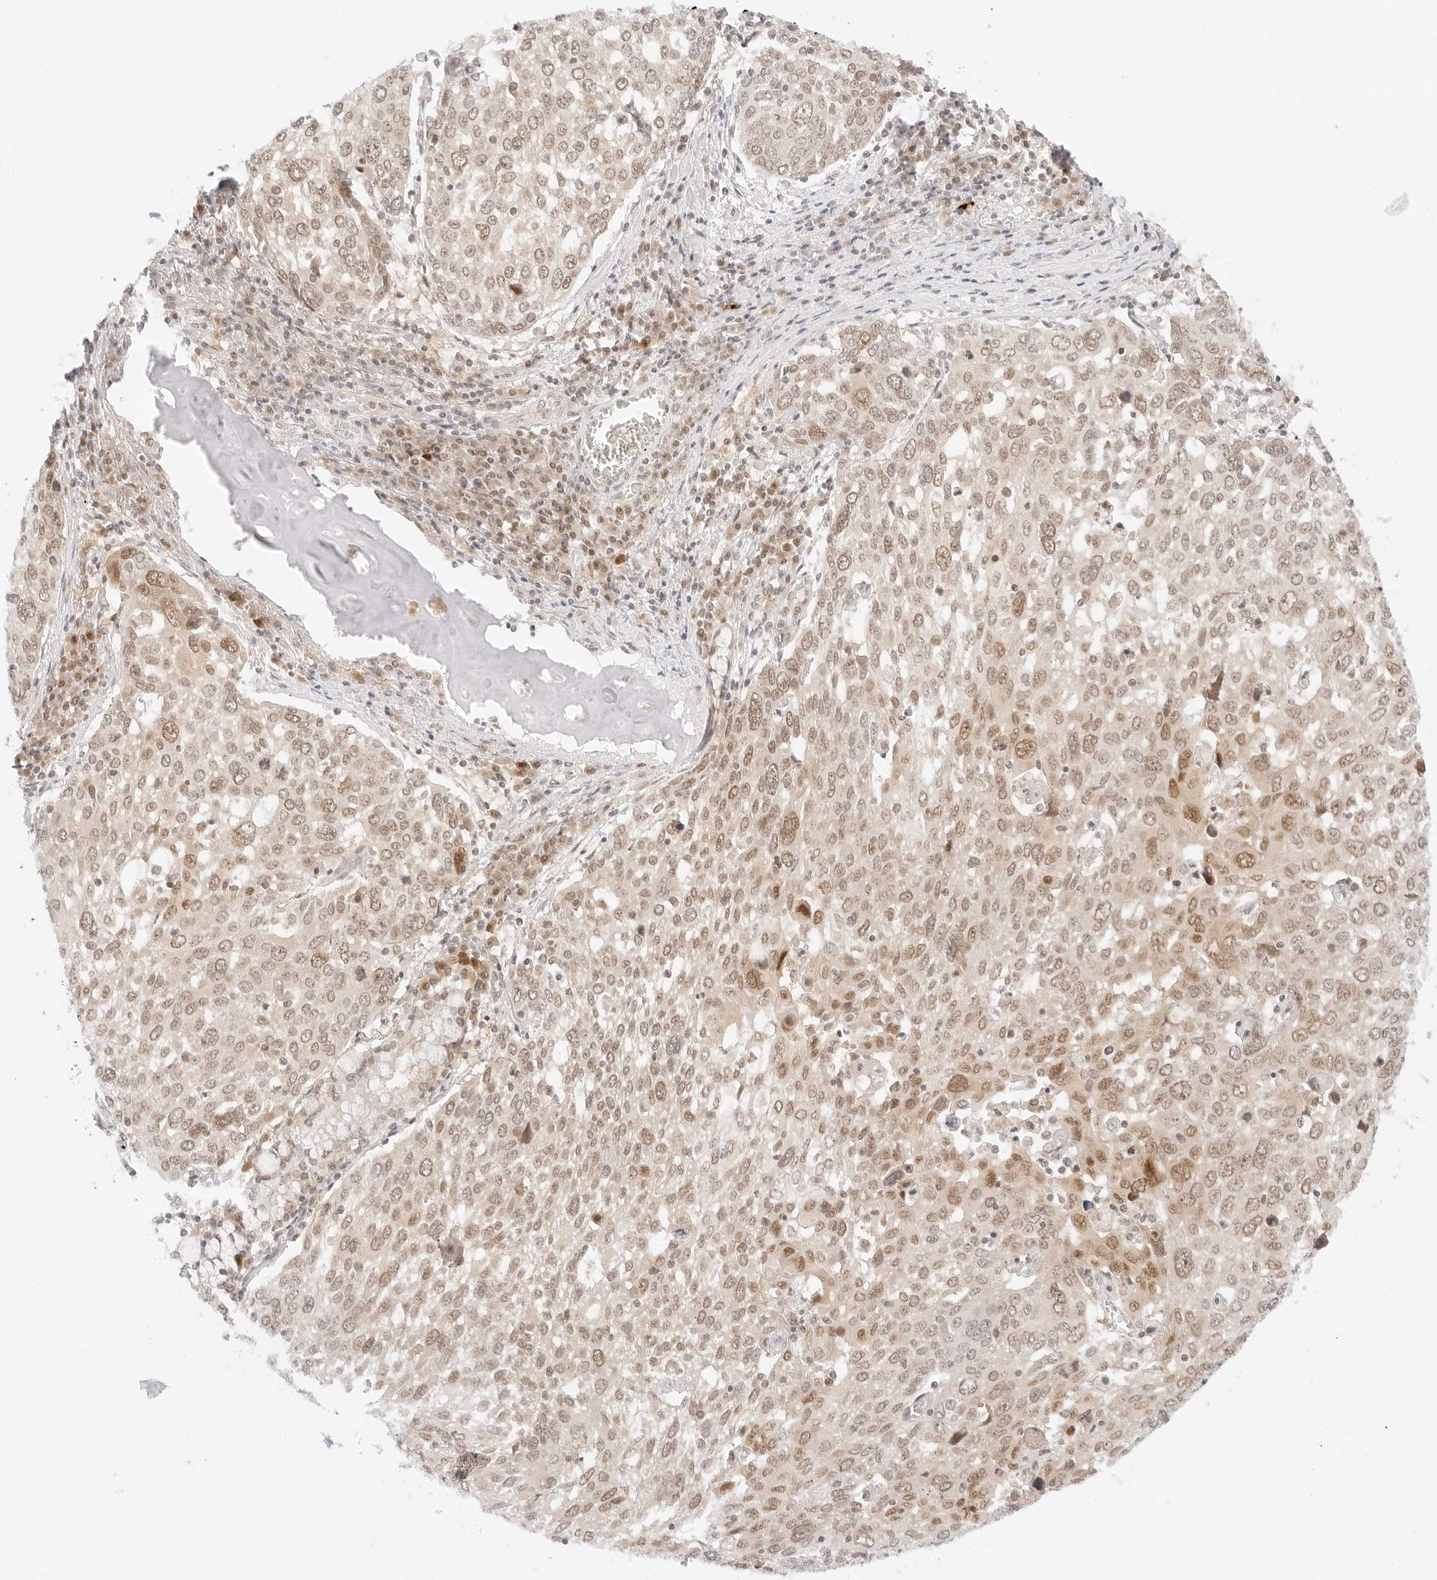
{"staining": {"intensity": "moderate", "quantity": ">75%", "location": "nuclear"}, "tissue": "lung cancer", "cell_type": "Tumor cells", "image_type": "cancer", "snomed": [{"axis": "morphology", "description": "Squamous cell carcinoma, NOS"}, {"axis": "topography", "description": "Lung"}], "caption": "Human lung squamous cell carcinoma stained with a protein marker exhibits moderate staining in tumor cells.", "gene": "POLR3C", "patient": {"sex": "male", "age": 65}}